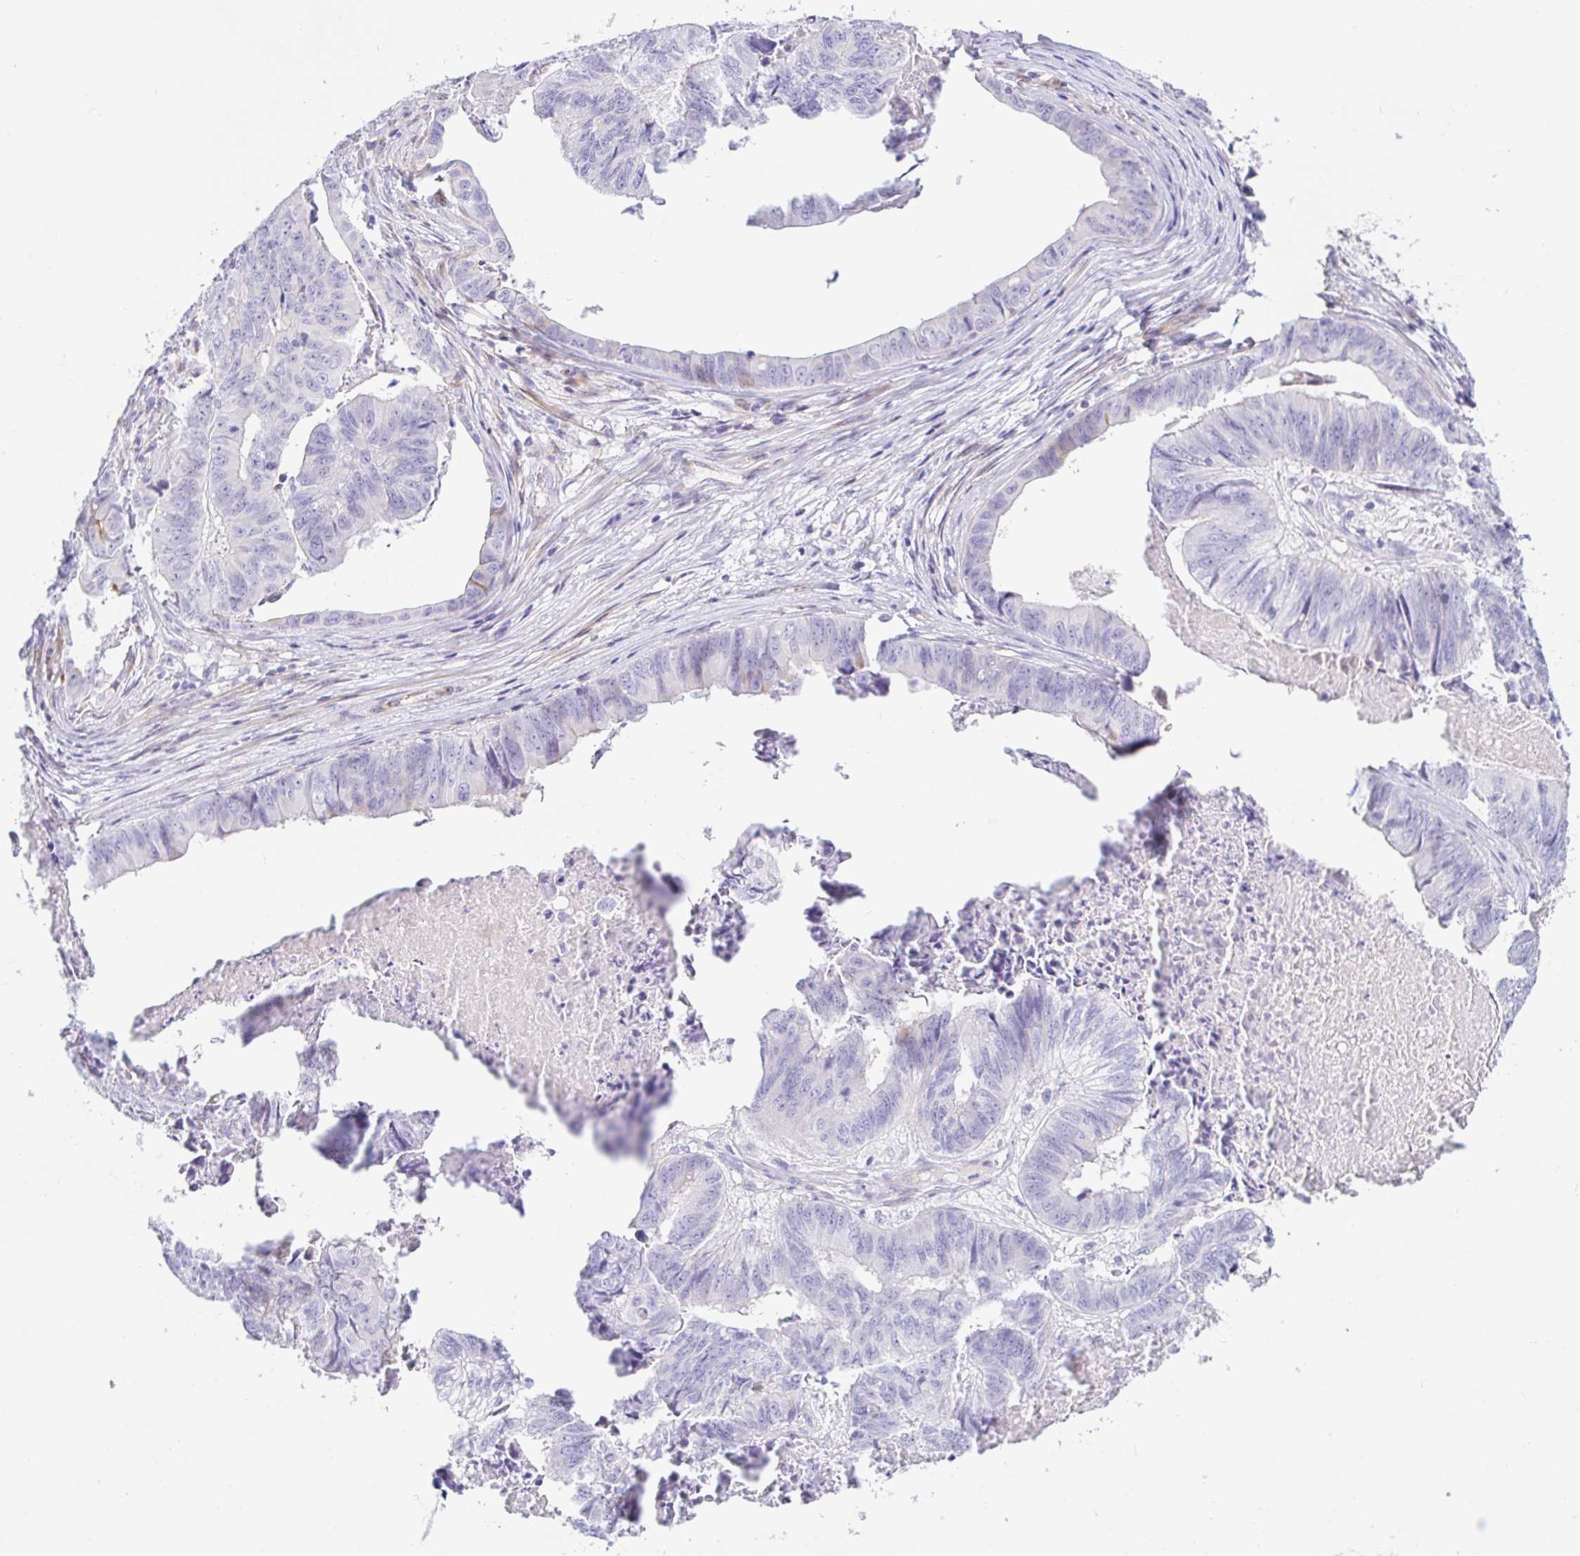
{"staining": {"intensity": "negative", "quantity": "none", "location": "none"}, "tissue": "stomach cancer", "cell_type": "Tumor cells", "image_type": "cancer", "snomed": [{"axis": "morphology", "description": "Adenocarcinoma, NOS"}, {"axis": "topography", "description": "Stomach, lower"}], "caption": "Immunohistochemical staining of stomach cancer demonstrates no significant expression in tumor cells. (DAB IHC visualized using brightfield microscopy, high magnification).", "gene": "PINLYP", "patient": {"sex": "male", "age": 77}}